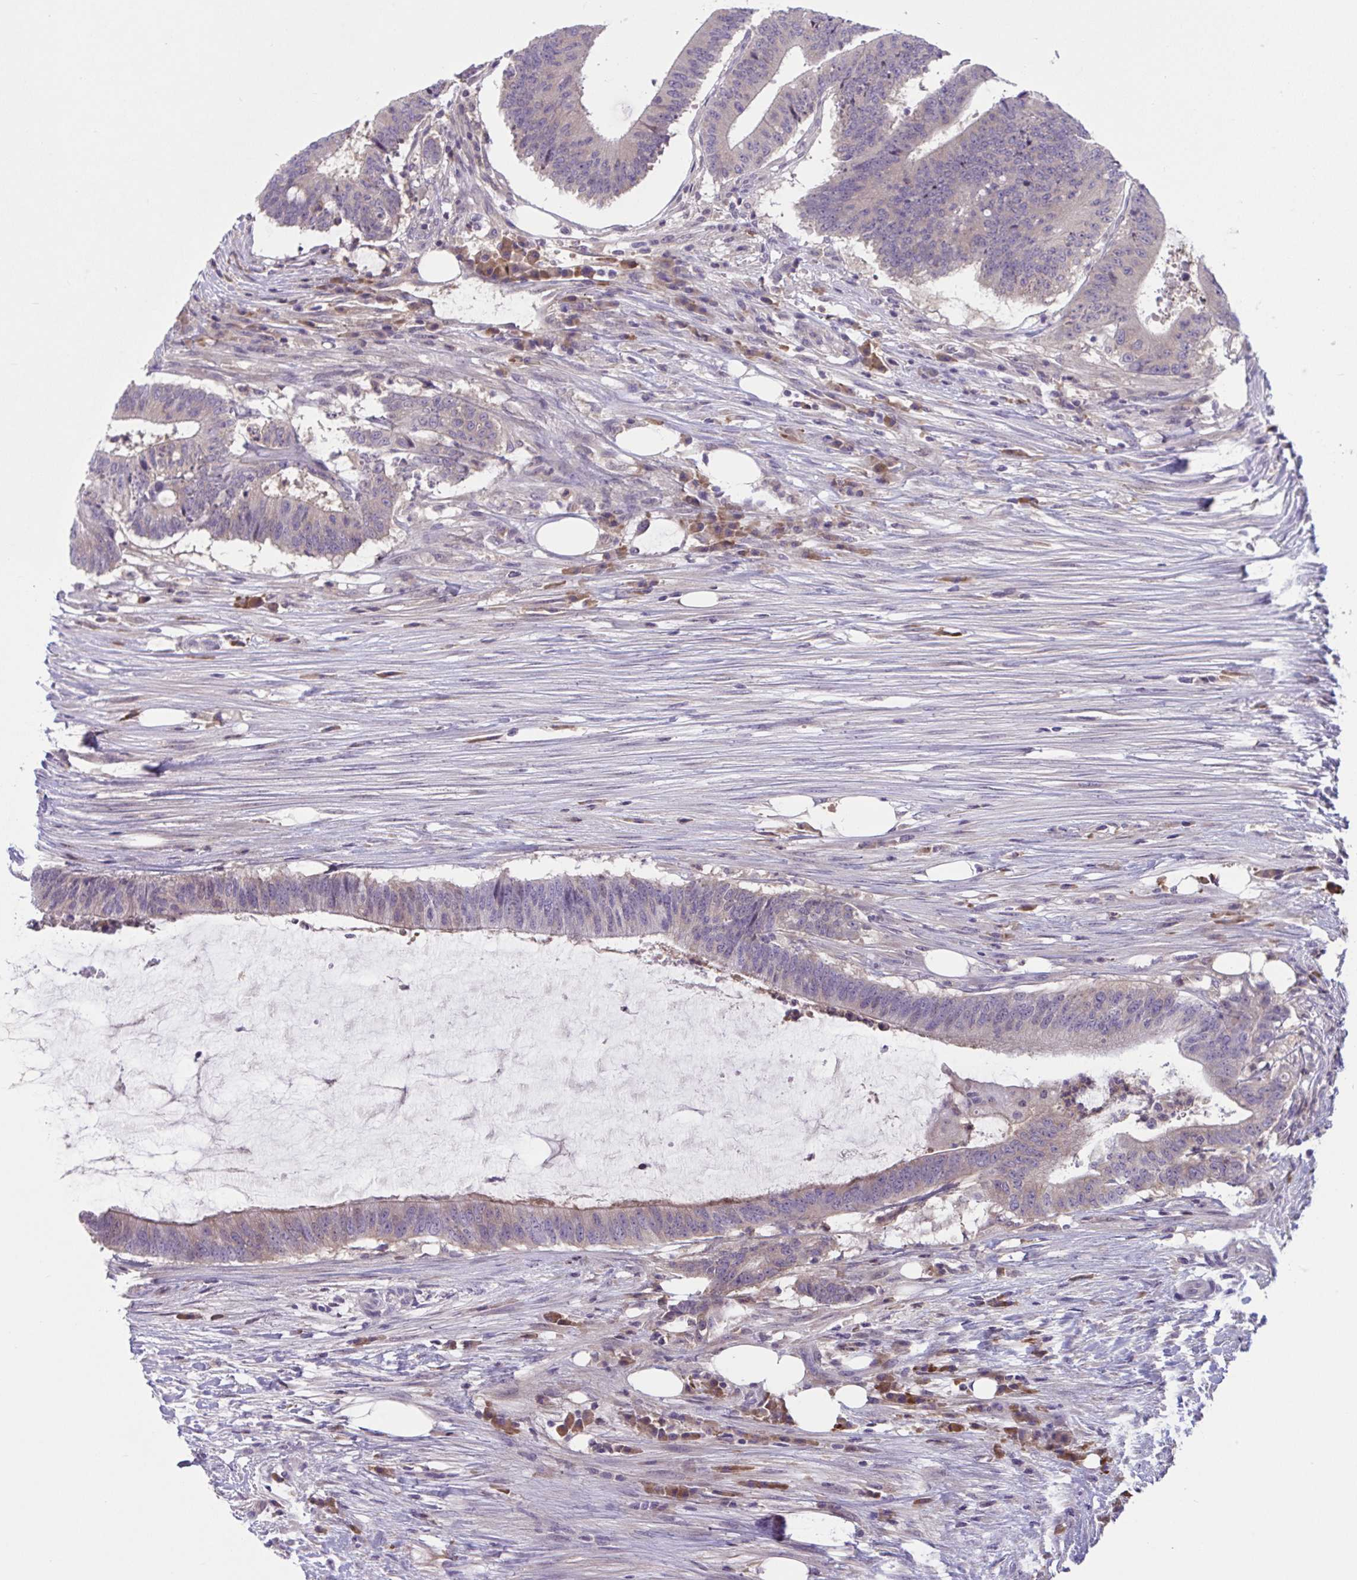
{"staining": {"intensity": "weak", "quantity": "25%-75%", "location": "cytoplasmic/membranous"}, "tissue": "colorectal cancer", "cell_type": "Tumor cells", "image_type": "cancer", "snomed": [{"axis": "morphology", "description": "Adenocarcinoma, NOS"}, {"axis": "topography", "description": "Colon"}], "caption": "Adenocarcinoma (colorectal) was stained to show a protein in brown. There is low levels of weak cytoplasmic/membranous expression in about 25%-75% of tumor cells.", "gene": "WNT9B", "patient": {"sex": "female", "age": 43}}